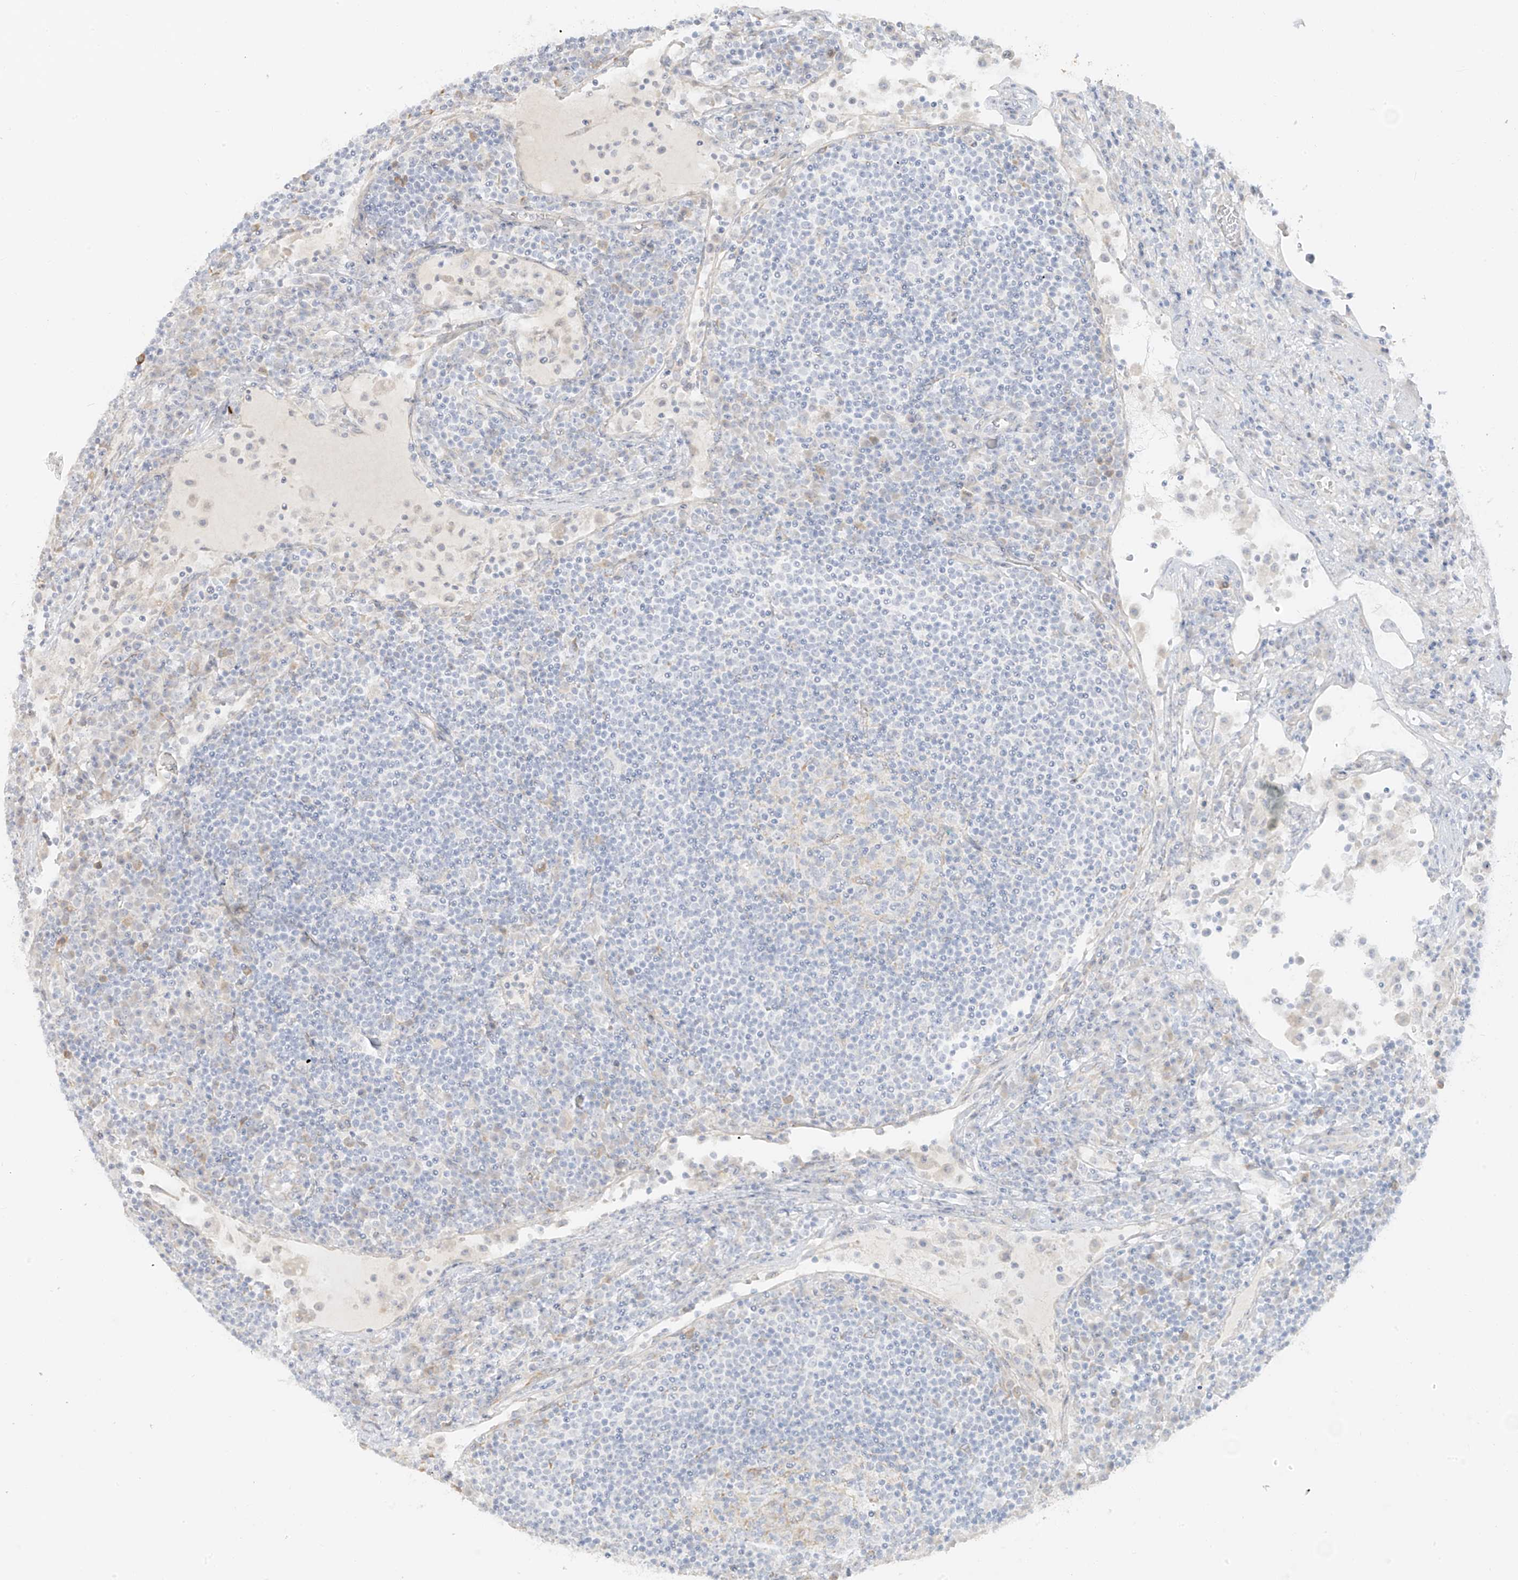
{"staining": {"intensity": "negative", "quantity": "none", "location": "none"}, "tissue": "lymph node", "cell_type": "Germinal center cells", "image_type": "normal", "snomed": [{"axis": "morphology", "description": "Normal tissue, NOS"}, {"axis": "topography", "description": "Lymph node"}], "caption": "A photomicrograph of human lymph node is negative for staining in germinal center cells. (Stains: DAB (3,3'-diaminobenzidine) immunohistochemistry (IHC) with hematoxylin counter stain, Microscopy: brightfield microscopy at high magnification).", "gene": "DCDC2", "patient": {"sex": "female", "age": 53}}